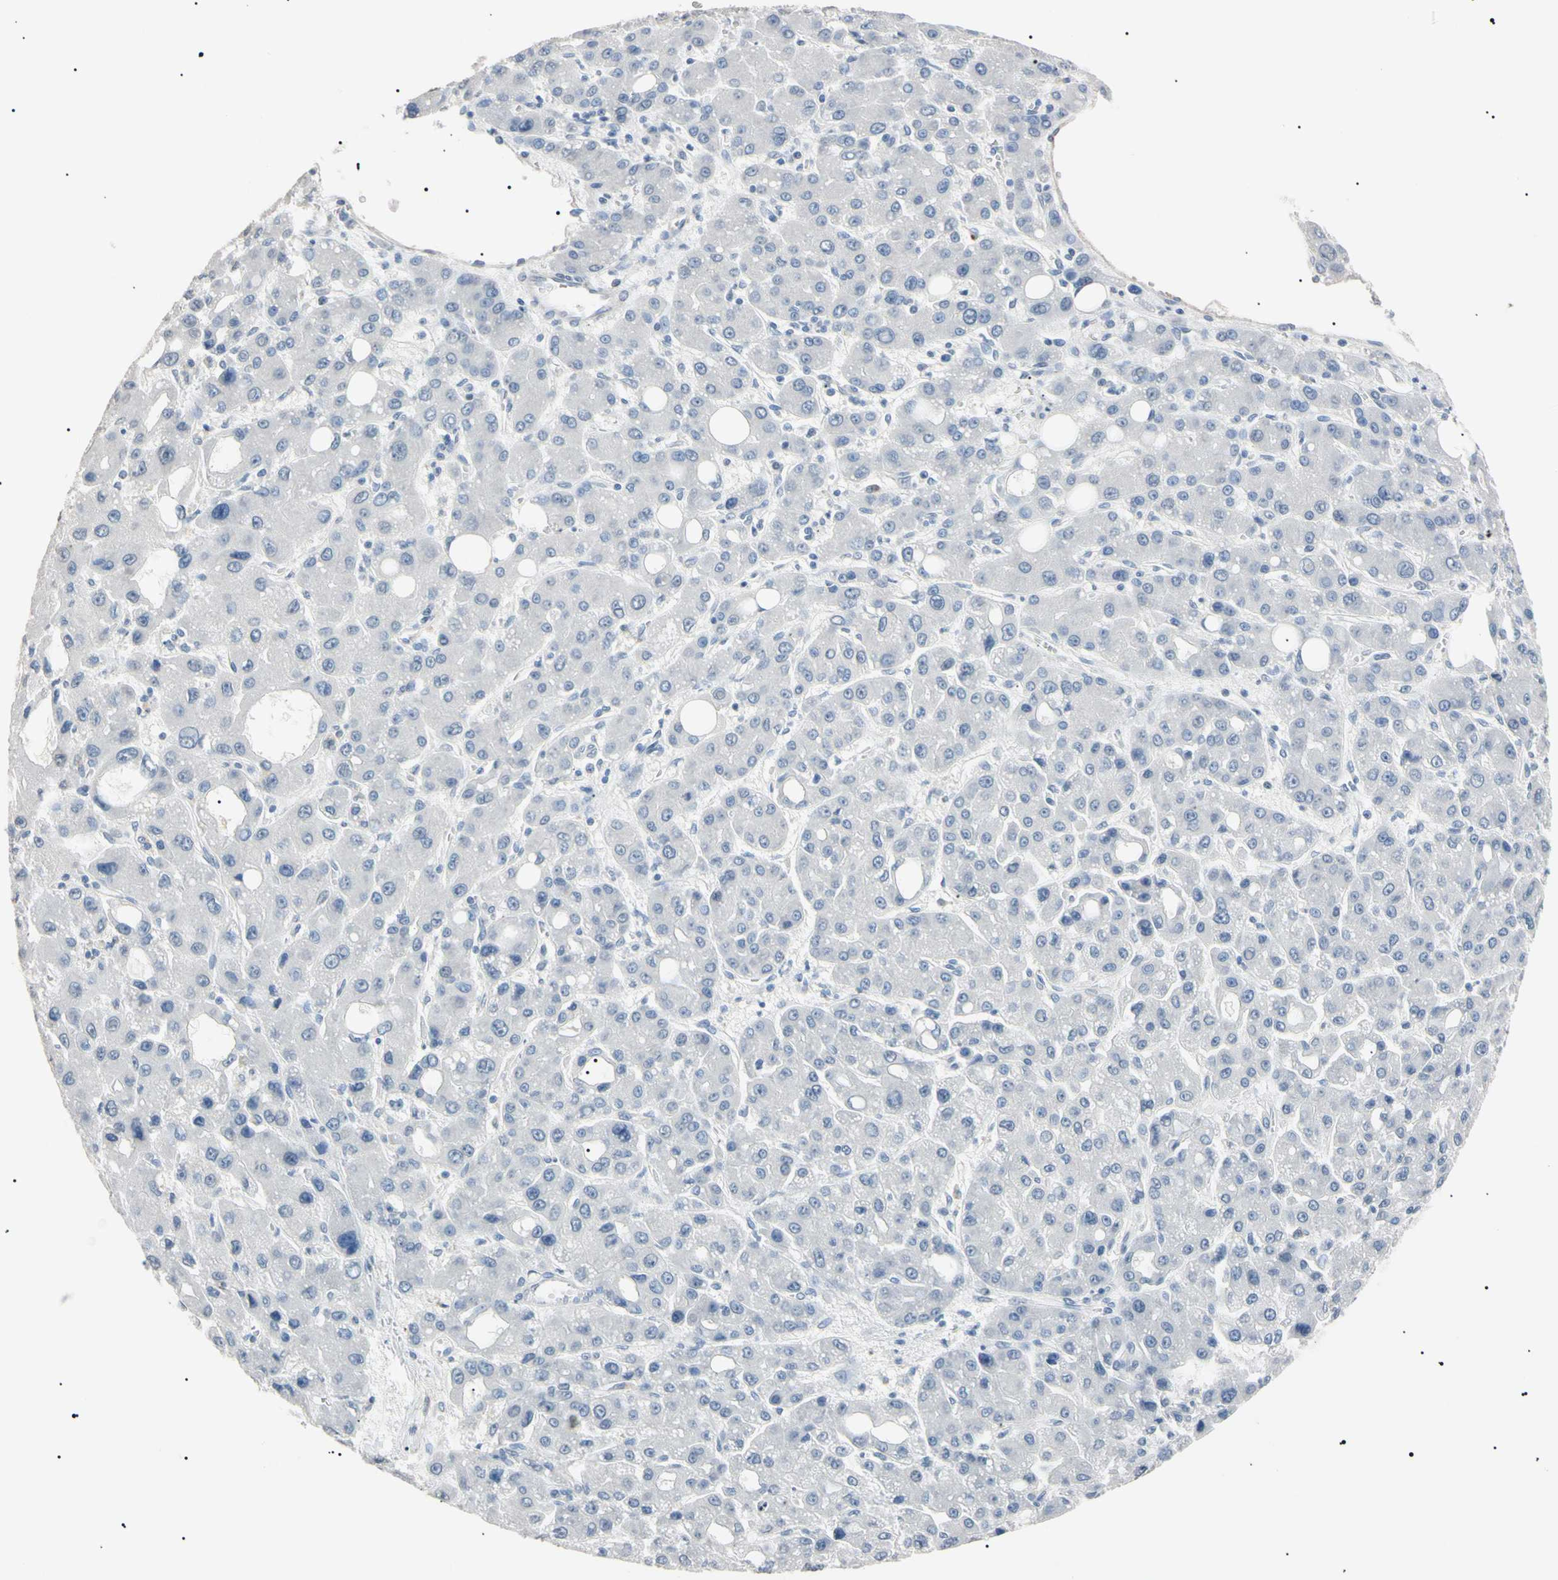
{"staining": {"intensity": "negative", "quantity": "none", "location": "none"}, "tissue": "liver cancer", "cell_type": "Tumor cells", "image_type": "cancer", "snomed": [{"axis": "morphology", "description": "Carcinoma, Hepatocellular, NOS"}, {"axis": "topography", "description": "Liver"}], "caption": "Liver hepatocellular carcinoma was stained to show a protein in brown. There is no significant staining in tumor cells.", "gene": "CGB3", "patient": {"sex": "male", "age": 55}}